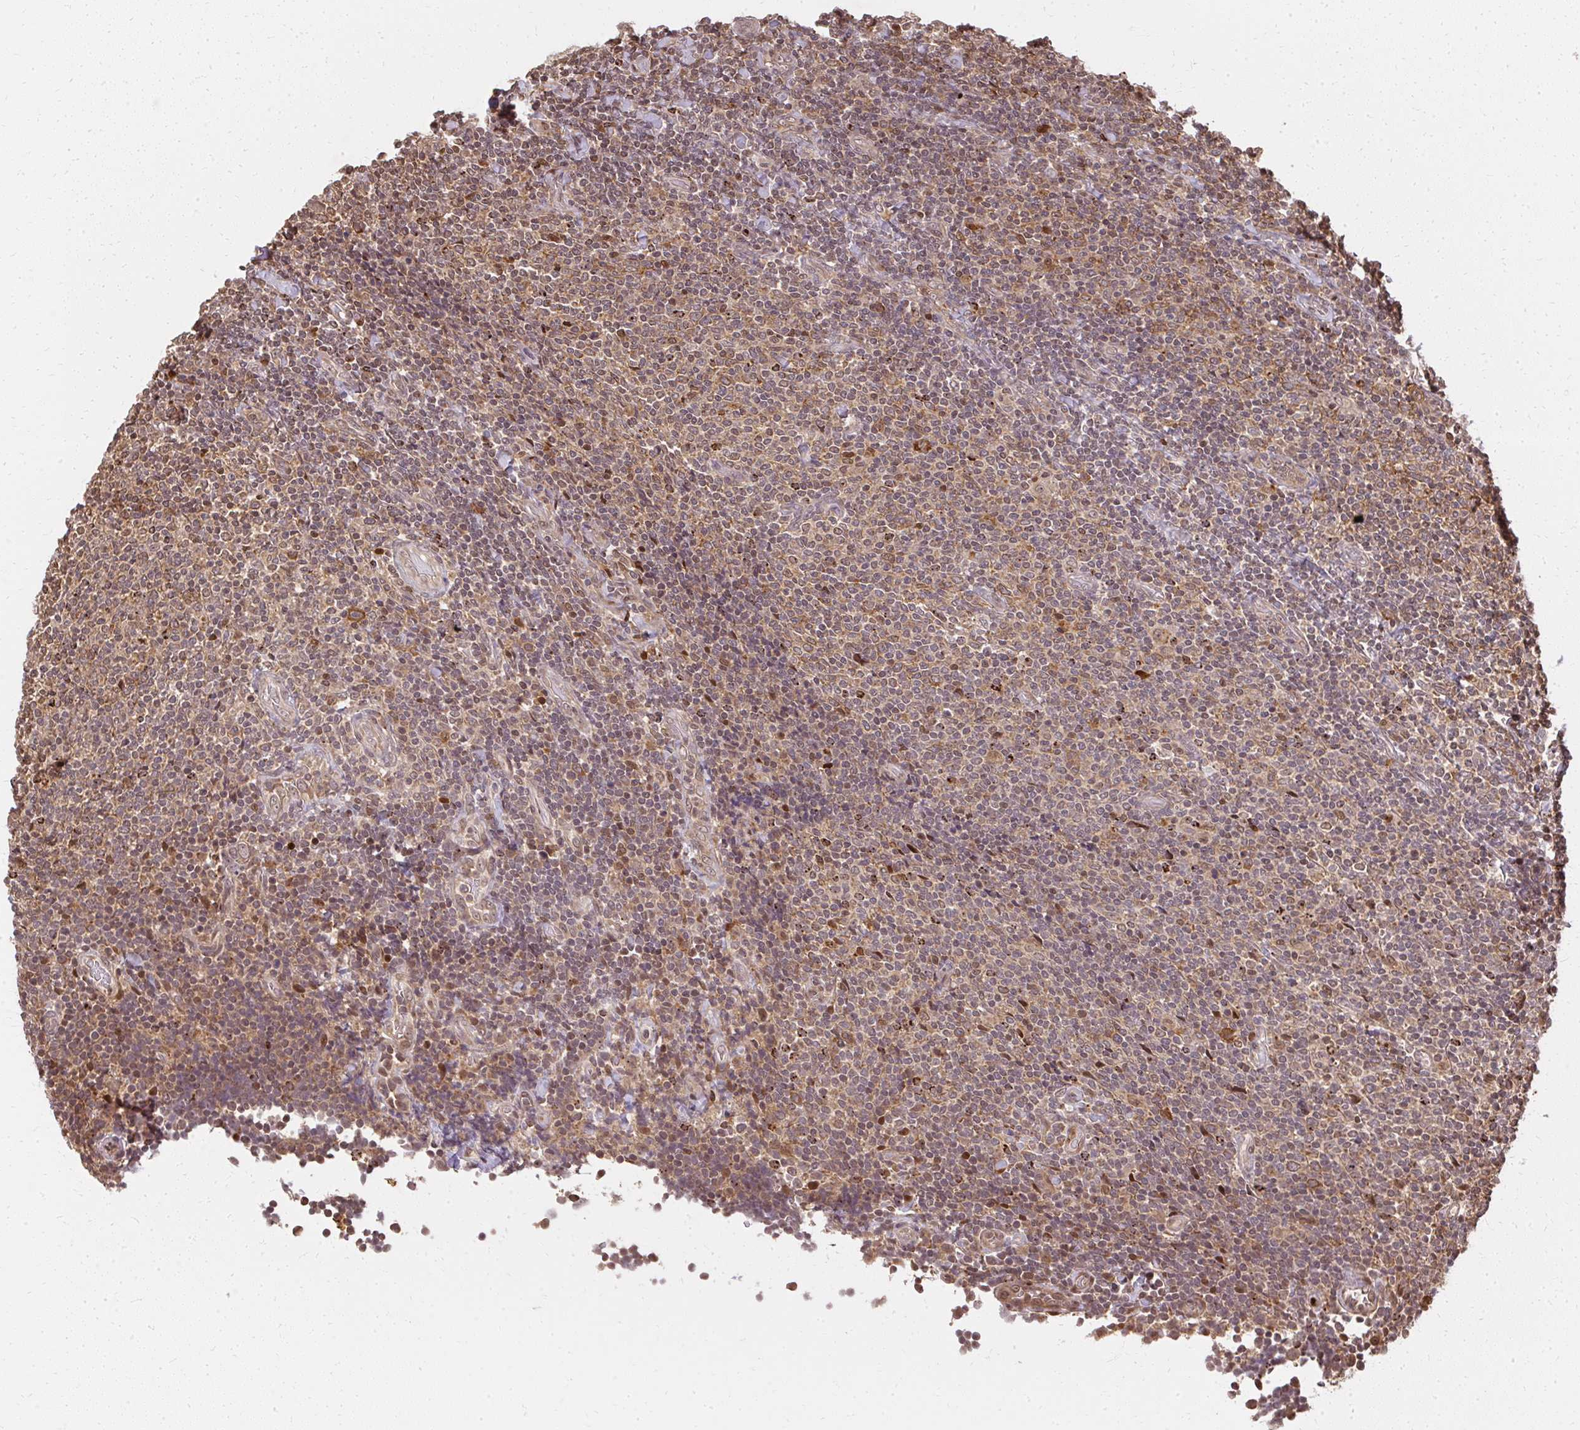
{"staining": {"intensity": "moderate", "quantity": "25%-75%", "location": "cytoplasmic/membranous,nuclear"}, "tissue": "lymphoma", "cell_type": "Tumor cells", "image_type": "cancer", "snomed": [{"axis": "morphology", "description": "Malignant lymphoma, non-Hodgkin's type, Low grade"}, {"axis": "topography", "description": "Lymph node"}], "caption": "Immunohistochemical staining of low-grade malignant lymphoma, non-Hodgkin's type exhibits medium levels of moderate cytoplasmic/membranous and nuclear staining in approximately 25%-75% of tumor cells.", "gene": "LARS2", "patient": {"sex": "male", "age": 52}}